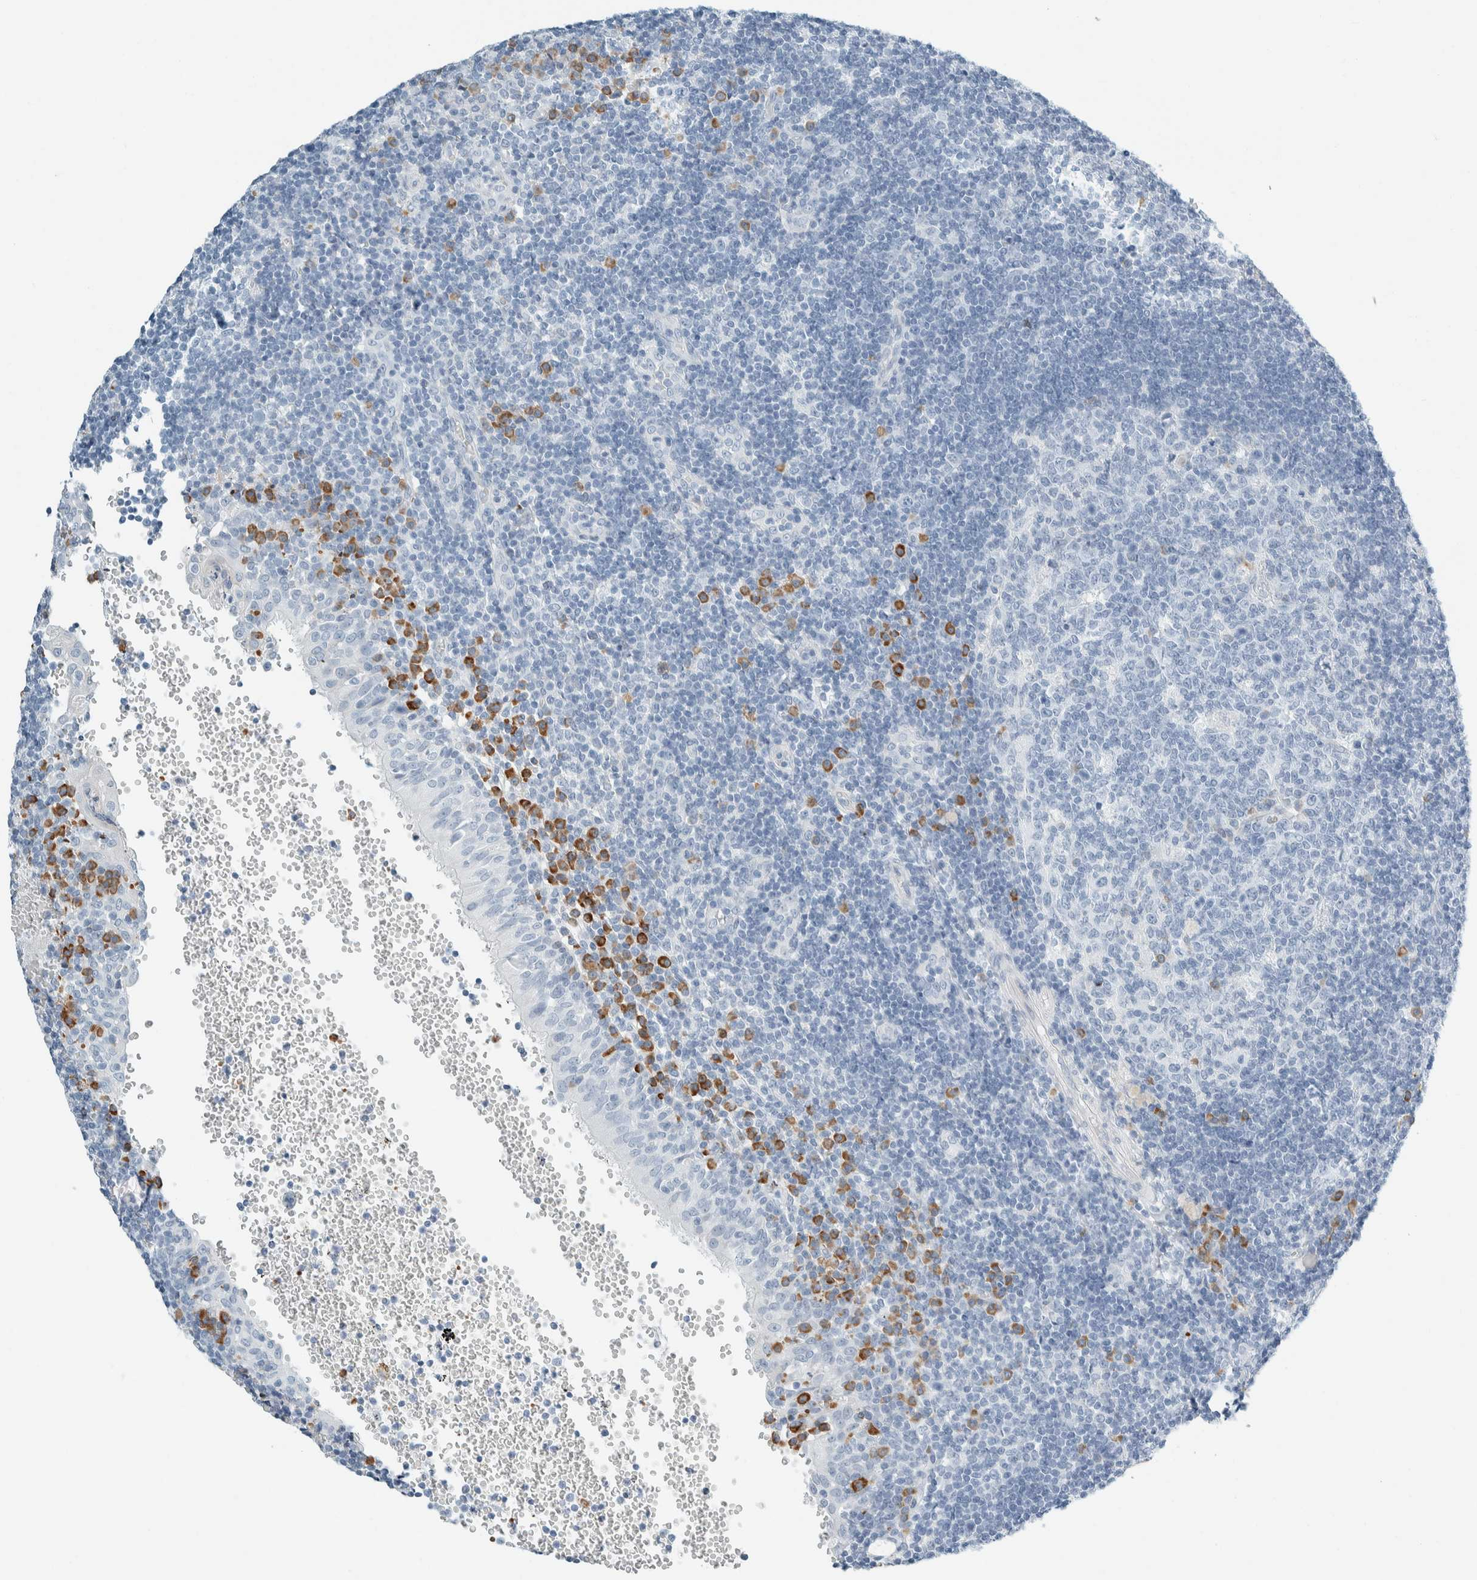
{"staining": {"intensity": "negative", "quantity": "none", "location": "none"}, "tissue": "tonsil", "cell_type": "Germinal center cells", "image_type": "normal", "snomed": [{"axis": "morphology", "description": "Normal tissue, NOS"}, {"axis": "topography", "description": "Tonsil"}], "caption": "Tonsil was stained to show a protein in brown. There is no significant expression in germinal center cells. (DAB IHC visualized using brightfield microscopy, high magnification).", "gene": "ARHGAP27", "patient": {"sex": "female", "age": 40}}